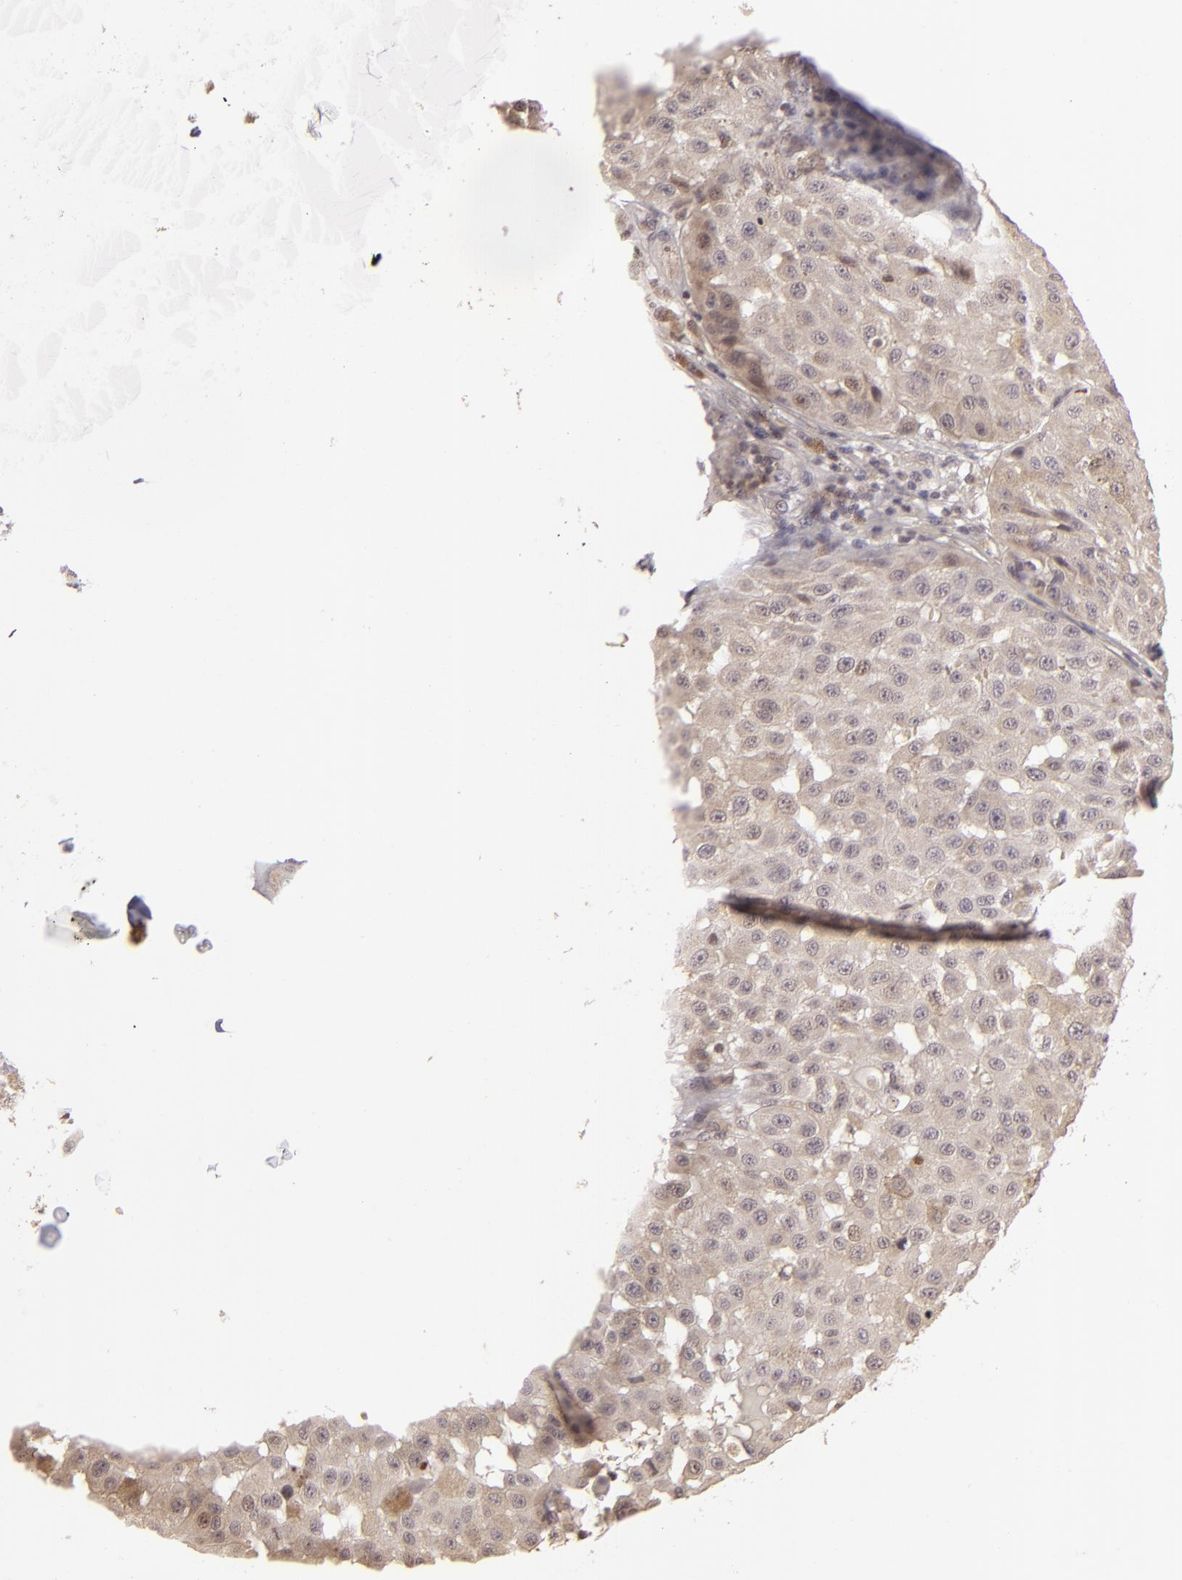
{"staining": {"intensity": "negative", "quantity": "none", "location": "none"}, "tissue": "melanoma", "cell_type": "Tumor cells", "image_type": "cancer", "snomed": [{"axis": "morphology", "description": "Malignant melanoma, NOS"}, {"axis": "topography", "description": "Skin"}], "caption": "Human melanoma stained for a protein using immunohistochemistry (IHC) reveals no staining in tumor cells.", "gene": "AKAP6", "patient": {"sex": "female", "age": 64}}